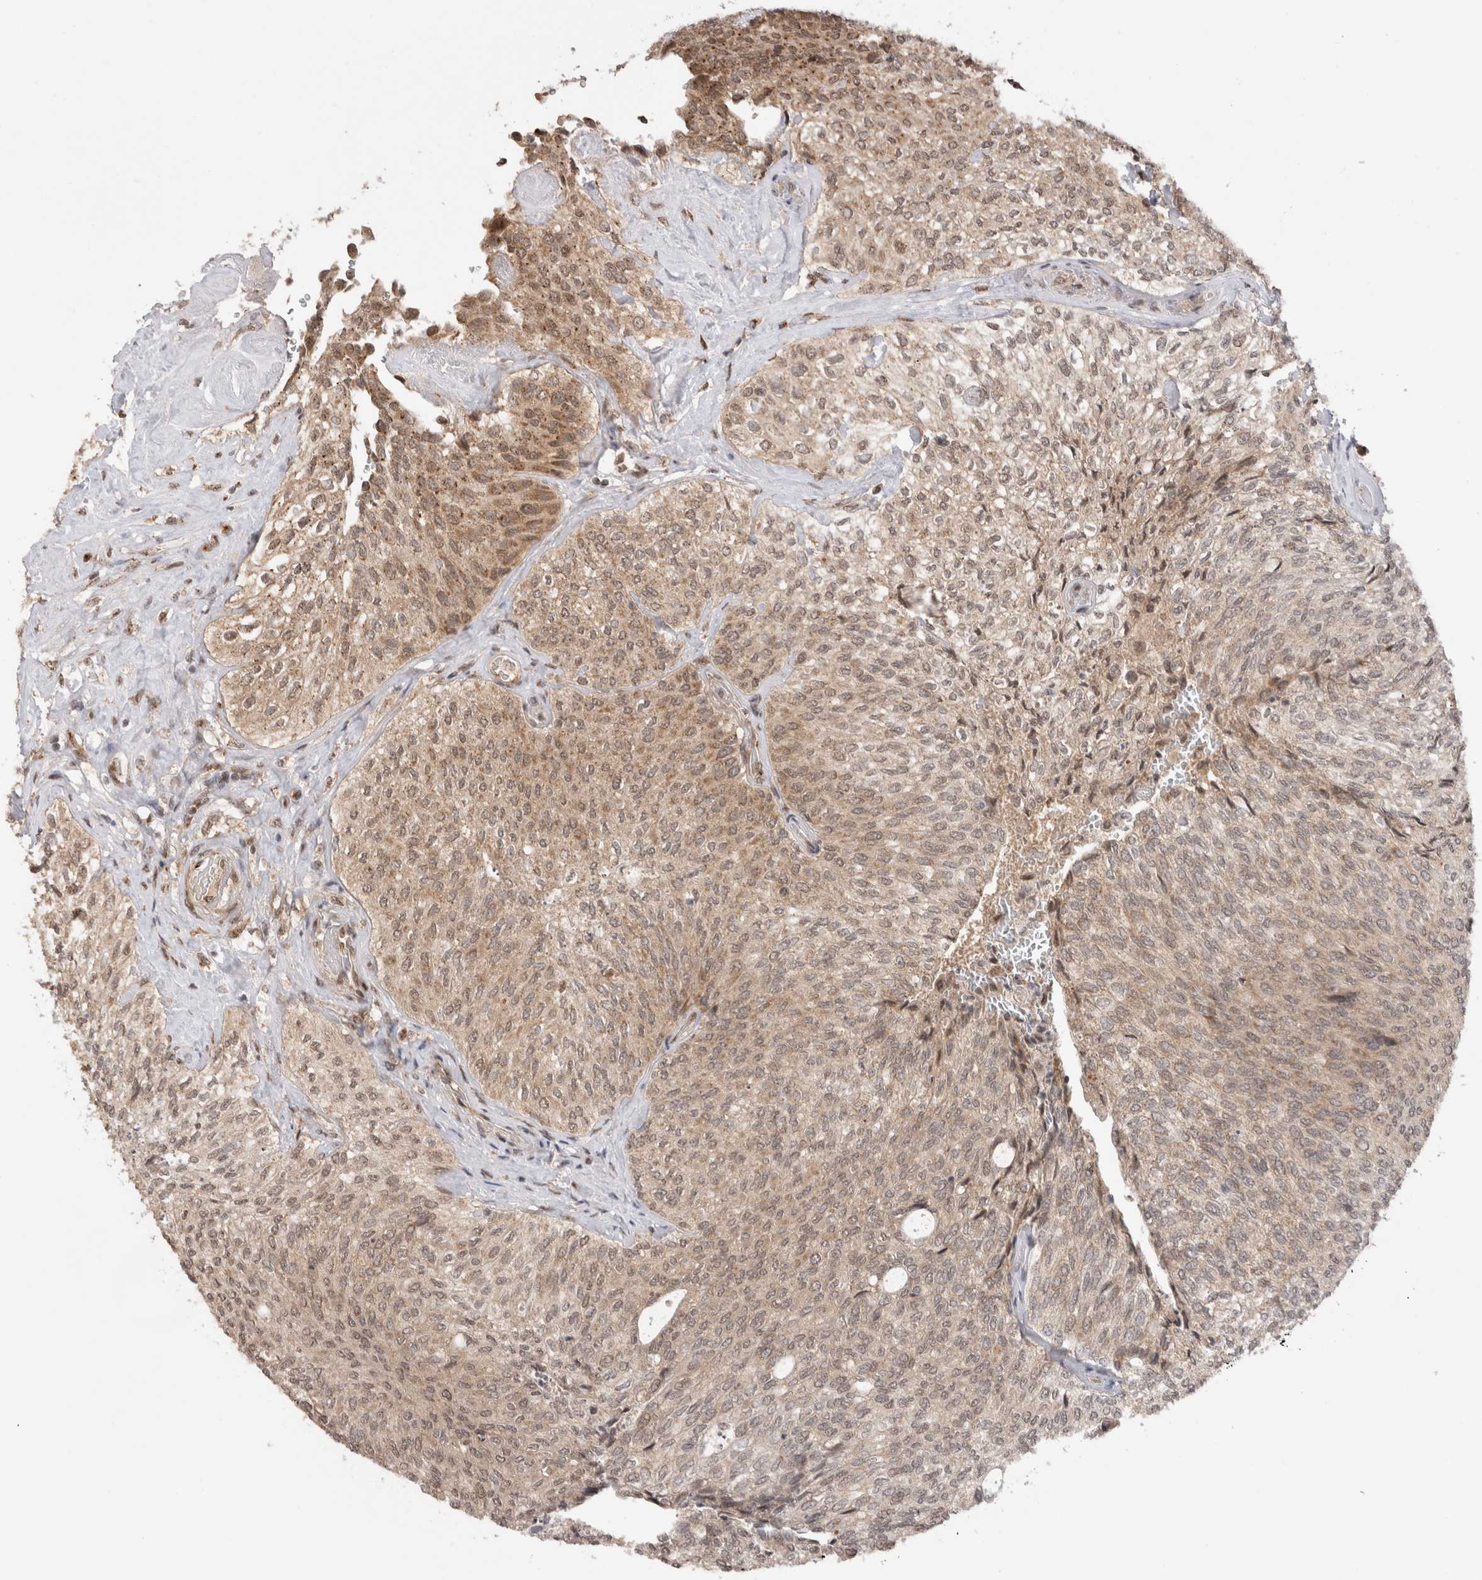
{"staining": {"intensity": "weak", "quantity": ">75%", "location": "cytoplasmic/membranous,nuclear"}, "tissue": "urothelial cancer", "cell_type": "Tumor cells", "image_type": "cancer", "snomed": [{"axis": "morphology", "description": "Urothelial carcinoma, Low grade"}, {"axis": "topography", "description": "Urinary bladder"}], "caption": "Immunohistochemistry of urothelial cancer shows low levels of weak cytoplasmic/membranous and nuclear expression in about >75% of tumor cells.", "gene": "TMEM65", "patient": {"sex": "female", "age": 79}}